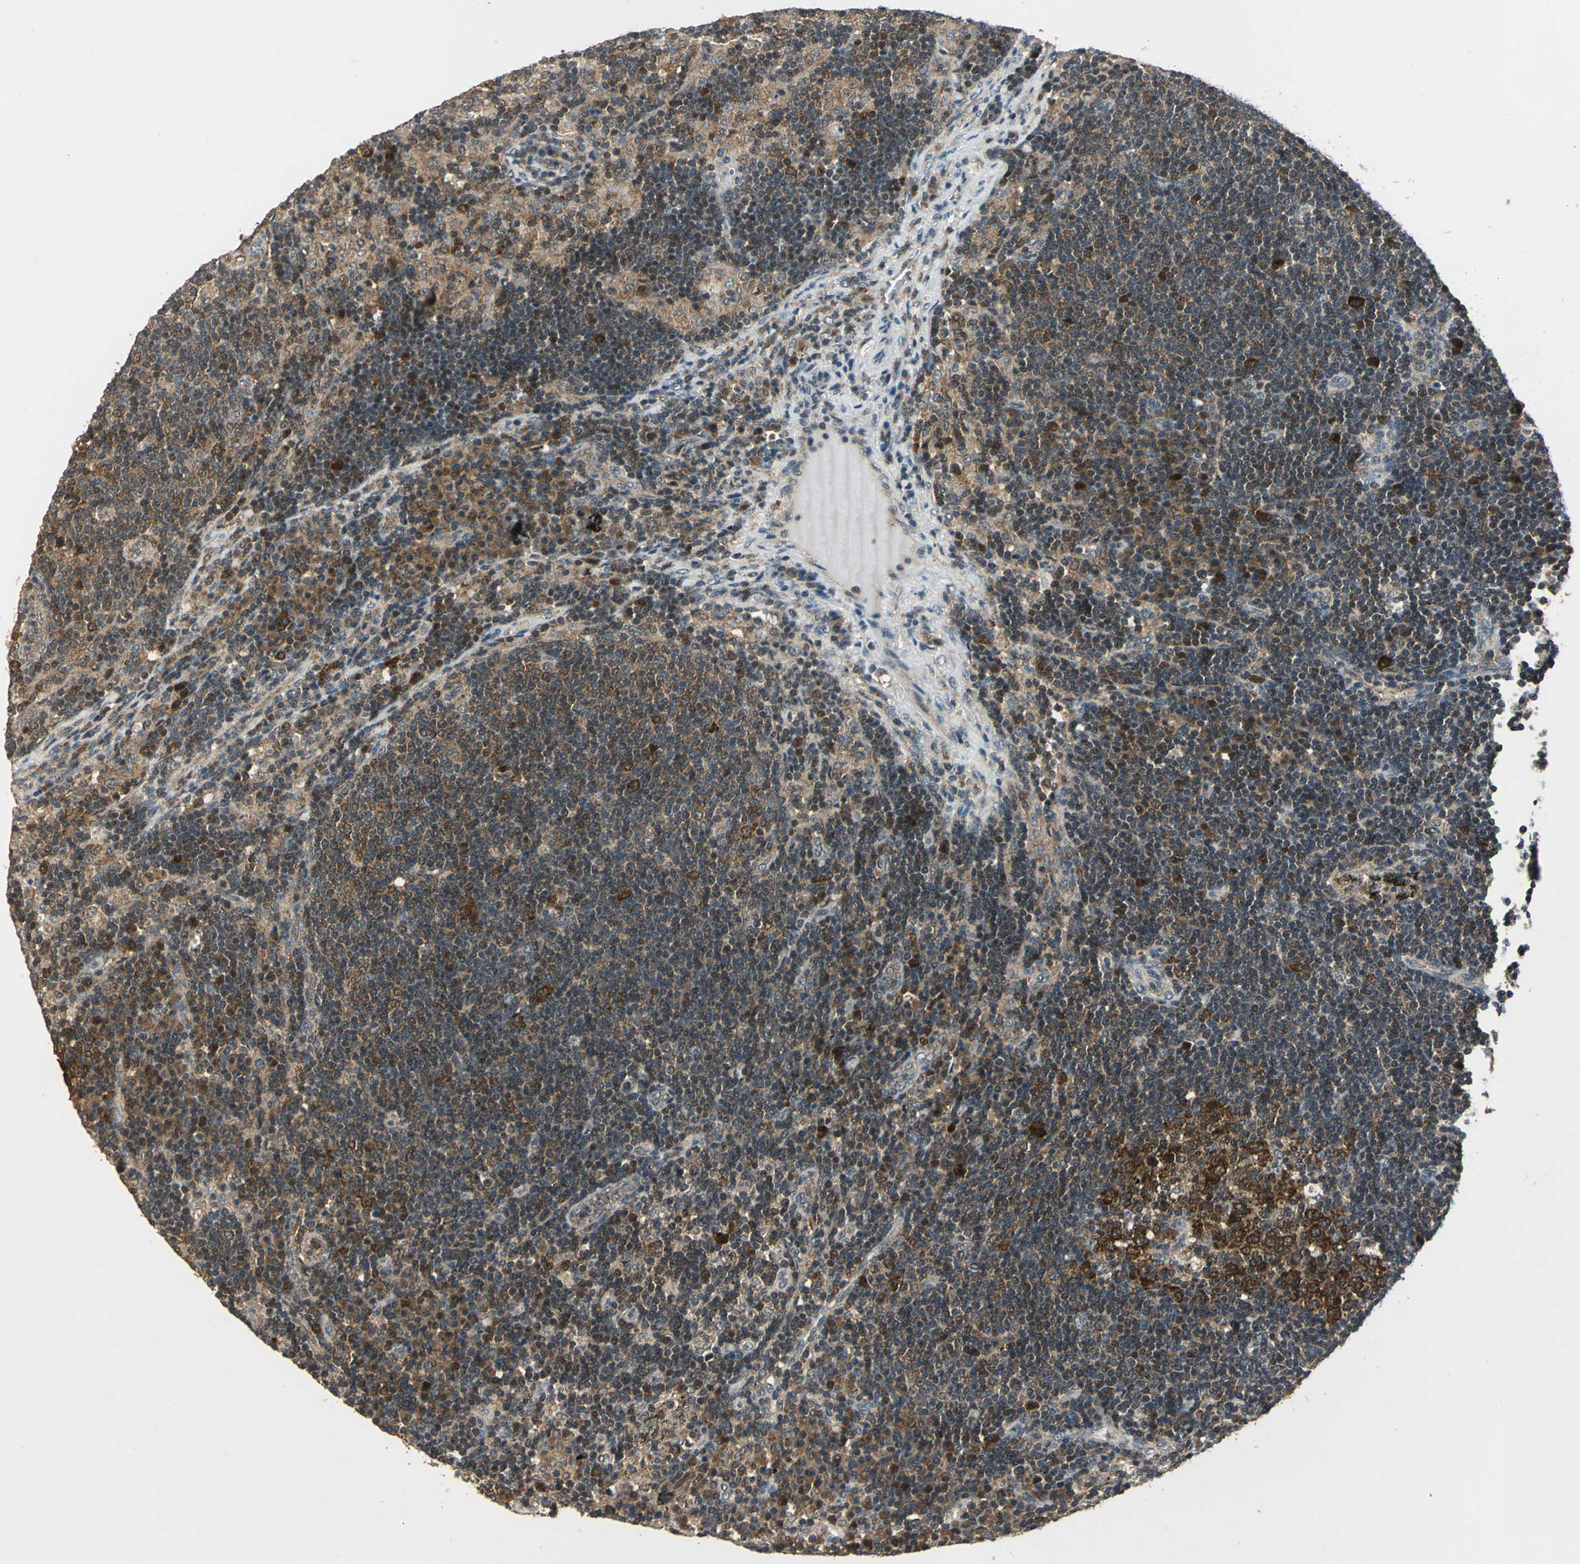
{"staining": {"intensity": "strong", "quantity": ">75%", "location": "nuclear"}, "tissue": "lymph node", "cell_type": "Germinal center cells", "image_type": "normal", "snomed": [{"axis": "morphology", "description": "Normal tissue, NOS"}, {"axis": "morphology", "description": "Squamous cell carcinoma, metastatic, NOS"}, {"axis": "topography", "description": "Lymph node"}], "caption": "This image reveals normal lymph node stained with immunohistochemistry to label a protein in brown. The nuclear of germinal center cells show strong positivity for the protein. Nuclei are counter-stained blue.", "gene": "AHSA1", "patient": {"sex": "female", "age": 53}}